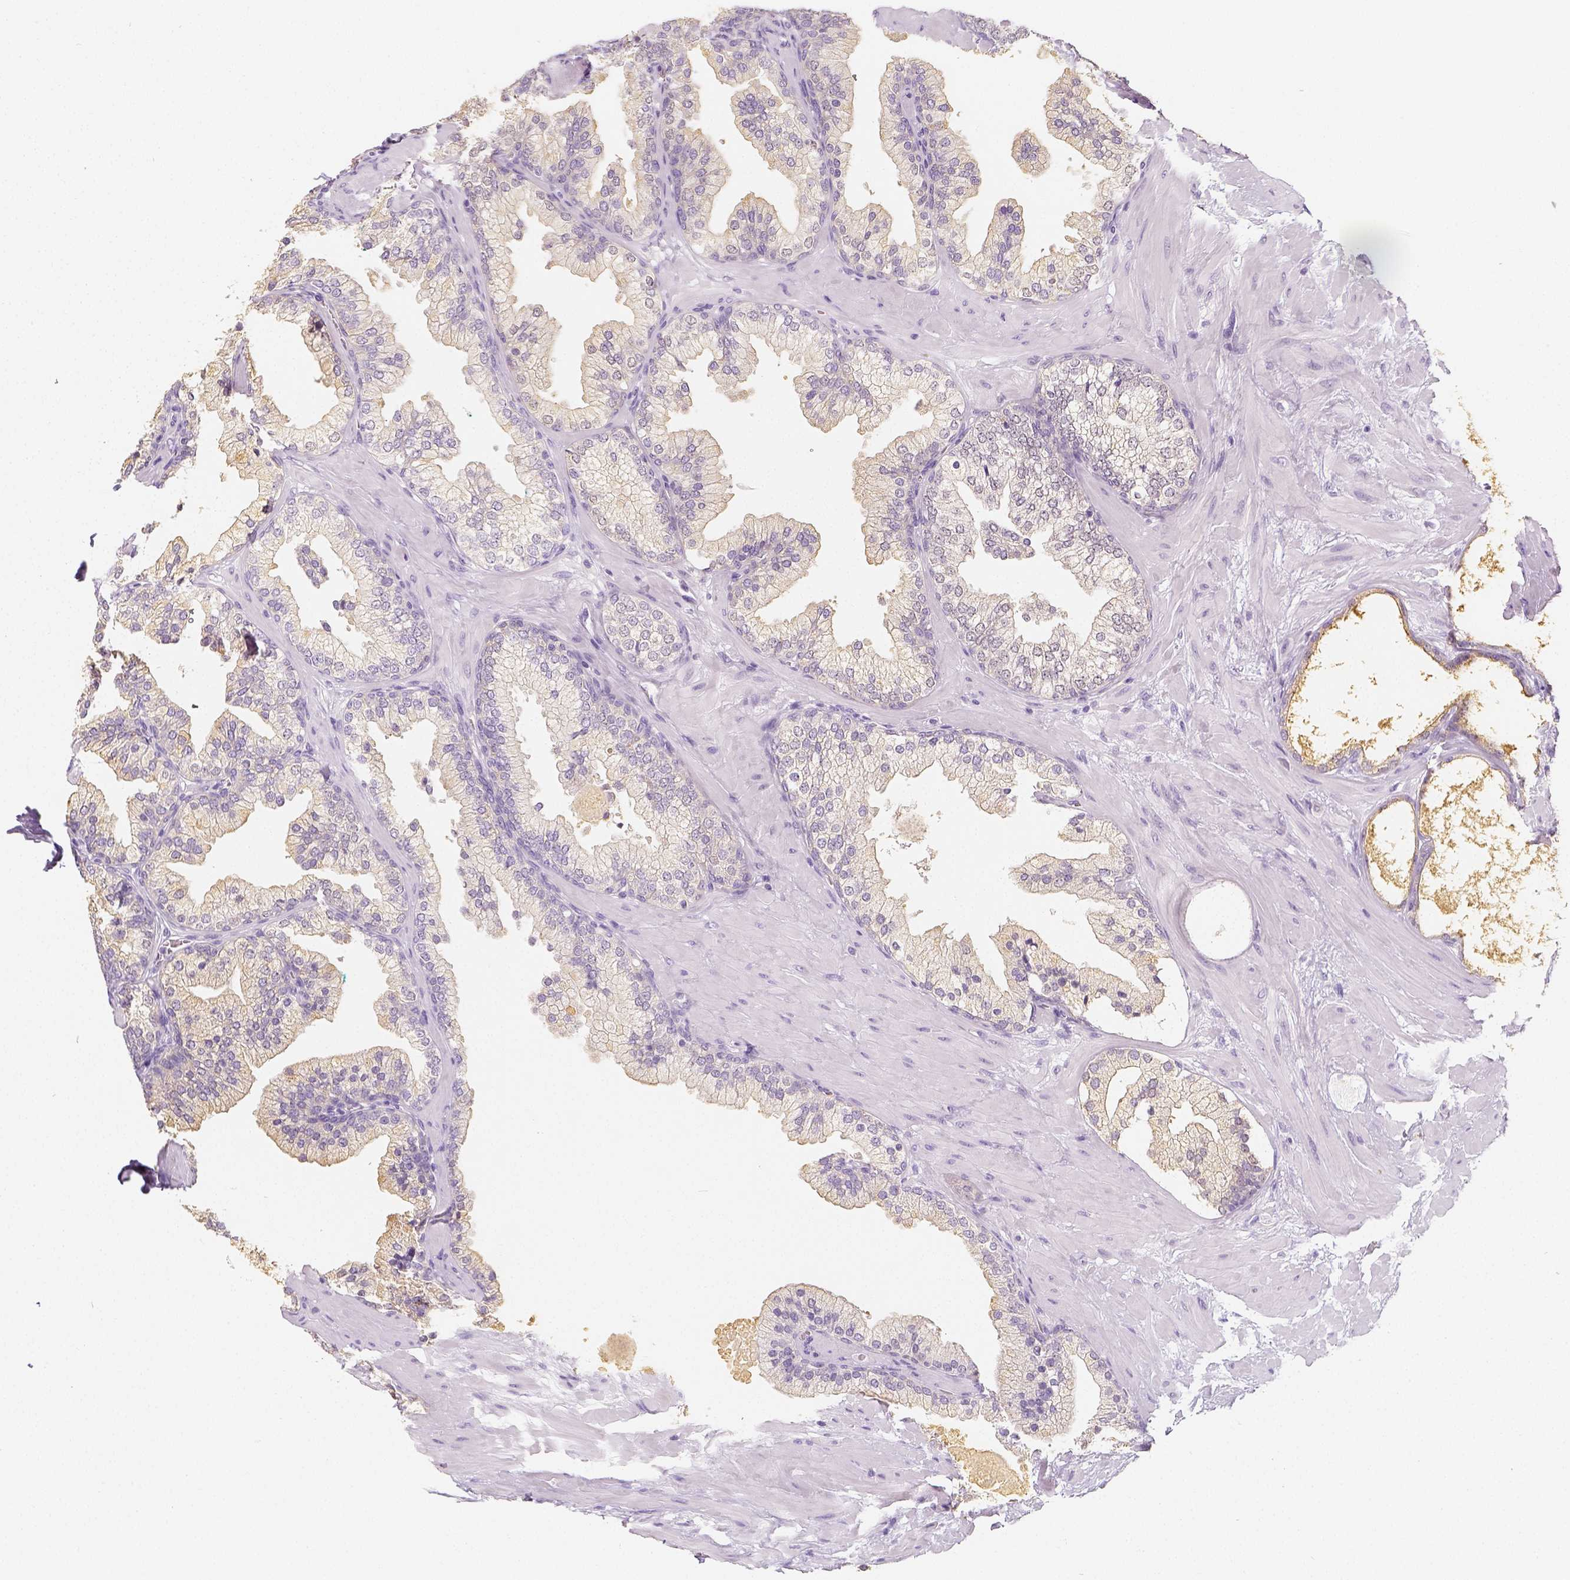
{"staining": {"intensity": "negative", "quantity": "none", "location": "none"}, "tissue": "prostate", "cell_type": "Glandular cells", "image_type": "normal", "snomed": [{"axis": "morphology", "description": "Normal tissue, NOS"}, {"axis": "topography", "description": "Prostate"}, {"axis": "topography", "description": "Peripheral nerve tissue"}], "caption": "DAB (3,3'-diaminobenzidine) immunohistochemical staining of unremarkable human prostate exhibits no significant staining in glandular cells. The staining is performed using DAB (3,3'-diaminobenzidine) brown chromogen with nuclei counter-stained in using hematoxylin.", "gene": "NECAB2", "patient": {"sex": "male", "age": 61}}